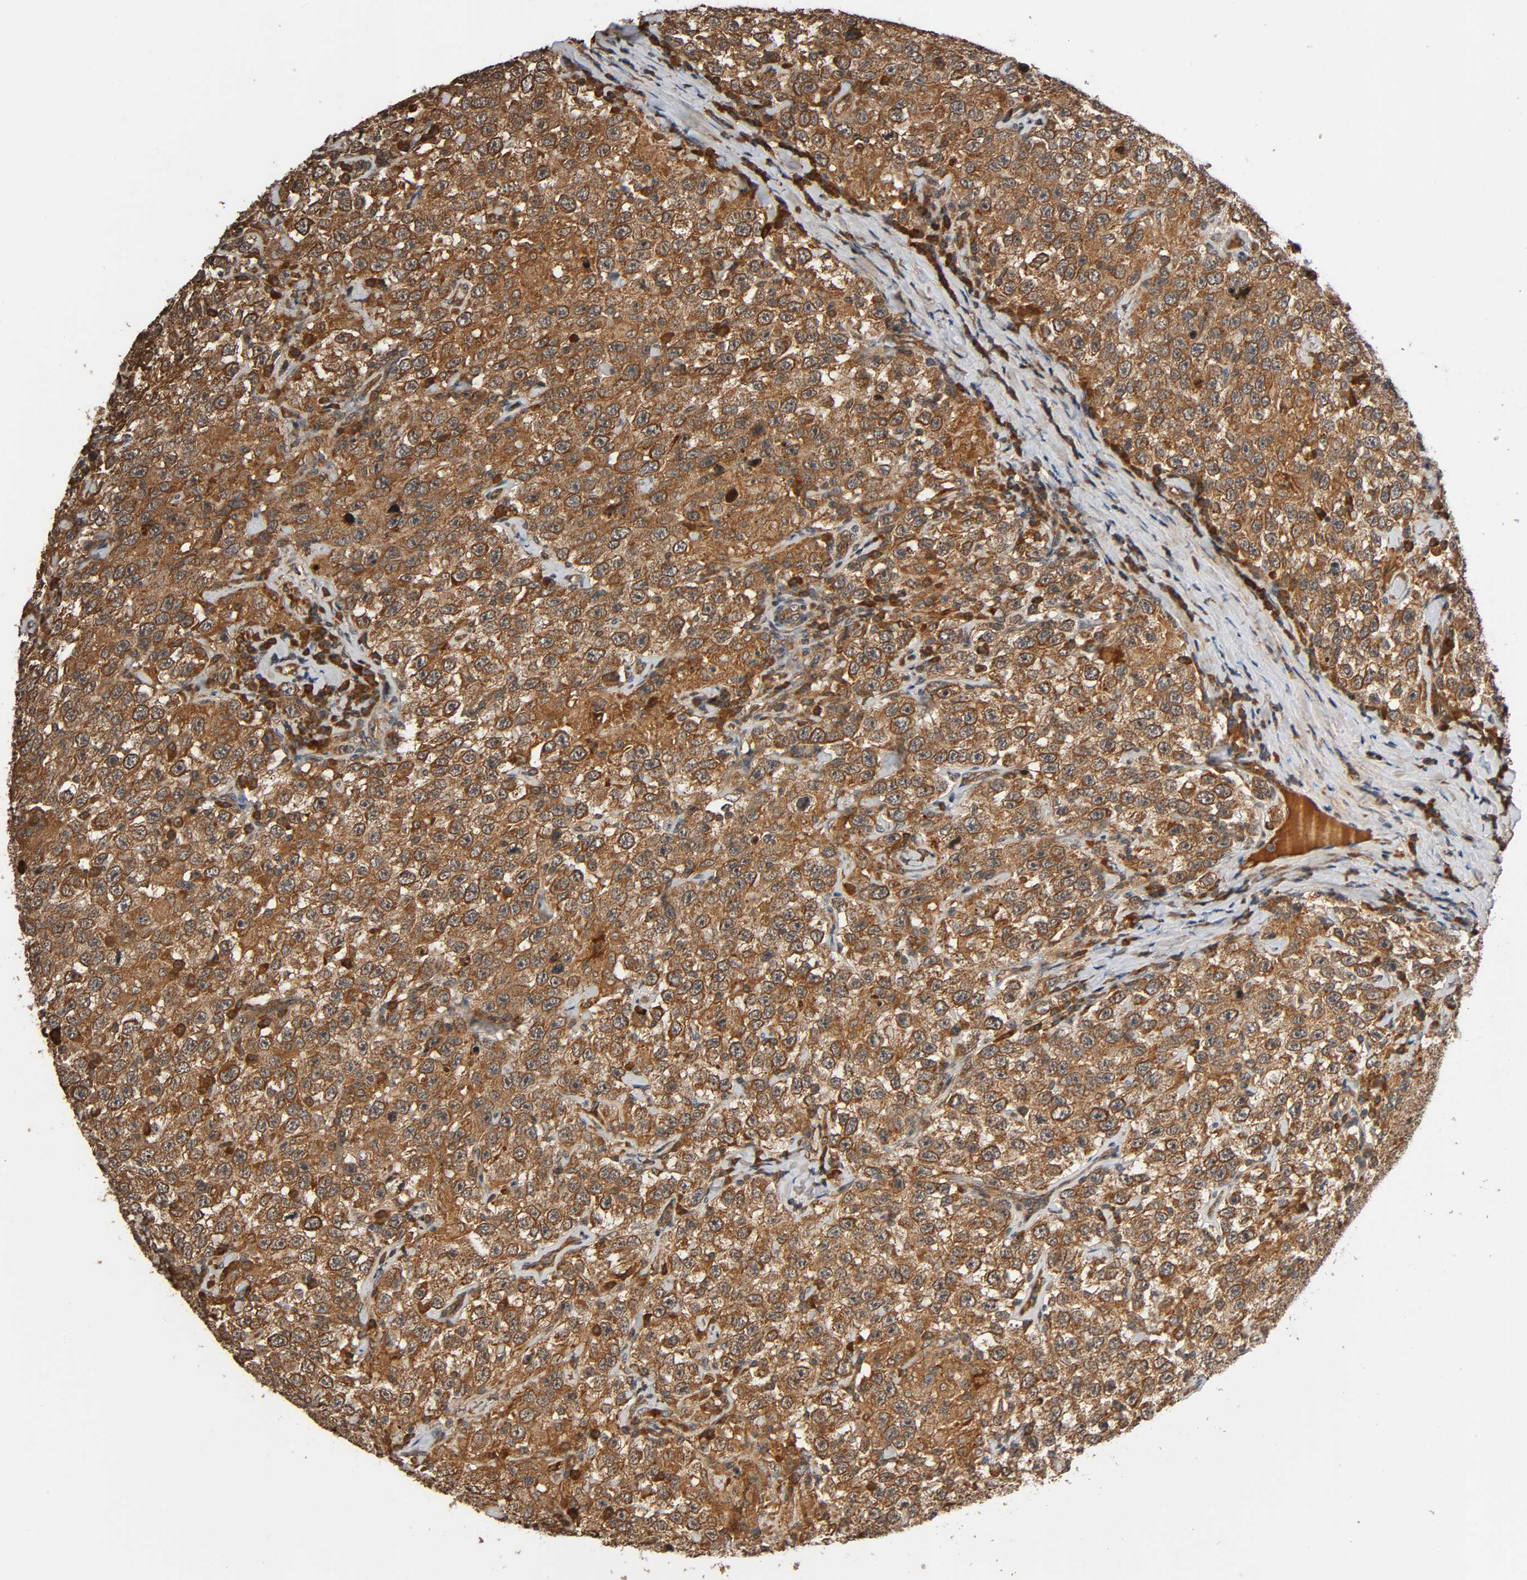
{"staining": {"intensity": "strong", "quantity": ">75%", "location": "cytoplasmic/membranous"}, "tissue": "testis cancer", "cell_type": "Tumor cells", "image_type": "cancer", "snomed": [{"axis": "morphology", "description": "Seminoma, NOS"}, {"axis": "topography", "description": "Testis"}], "caption": "An immunohistochemistry image of neoplastic tissue is shown. Protein staining in brown labels strong cytoplasmic/membranous positivity in seminoma (testis) within tumor cells.", "gene": "MAP3K8", "patient": {"sex": "male", "age": 41}}